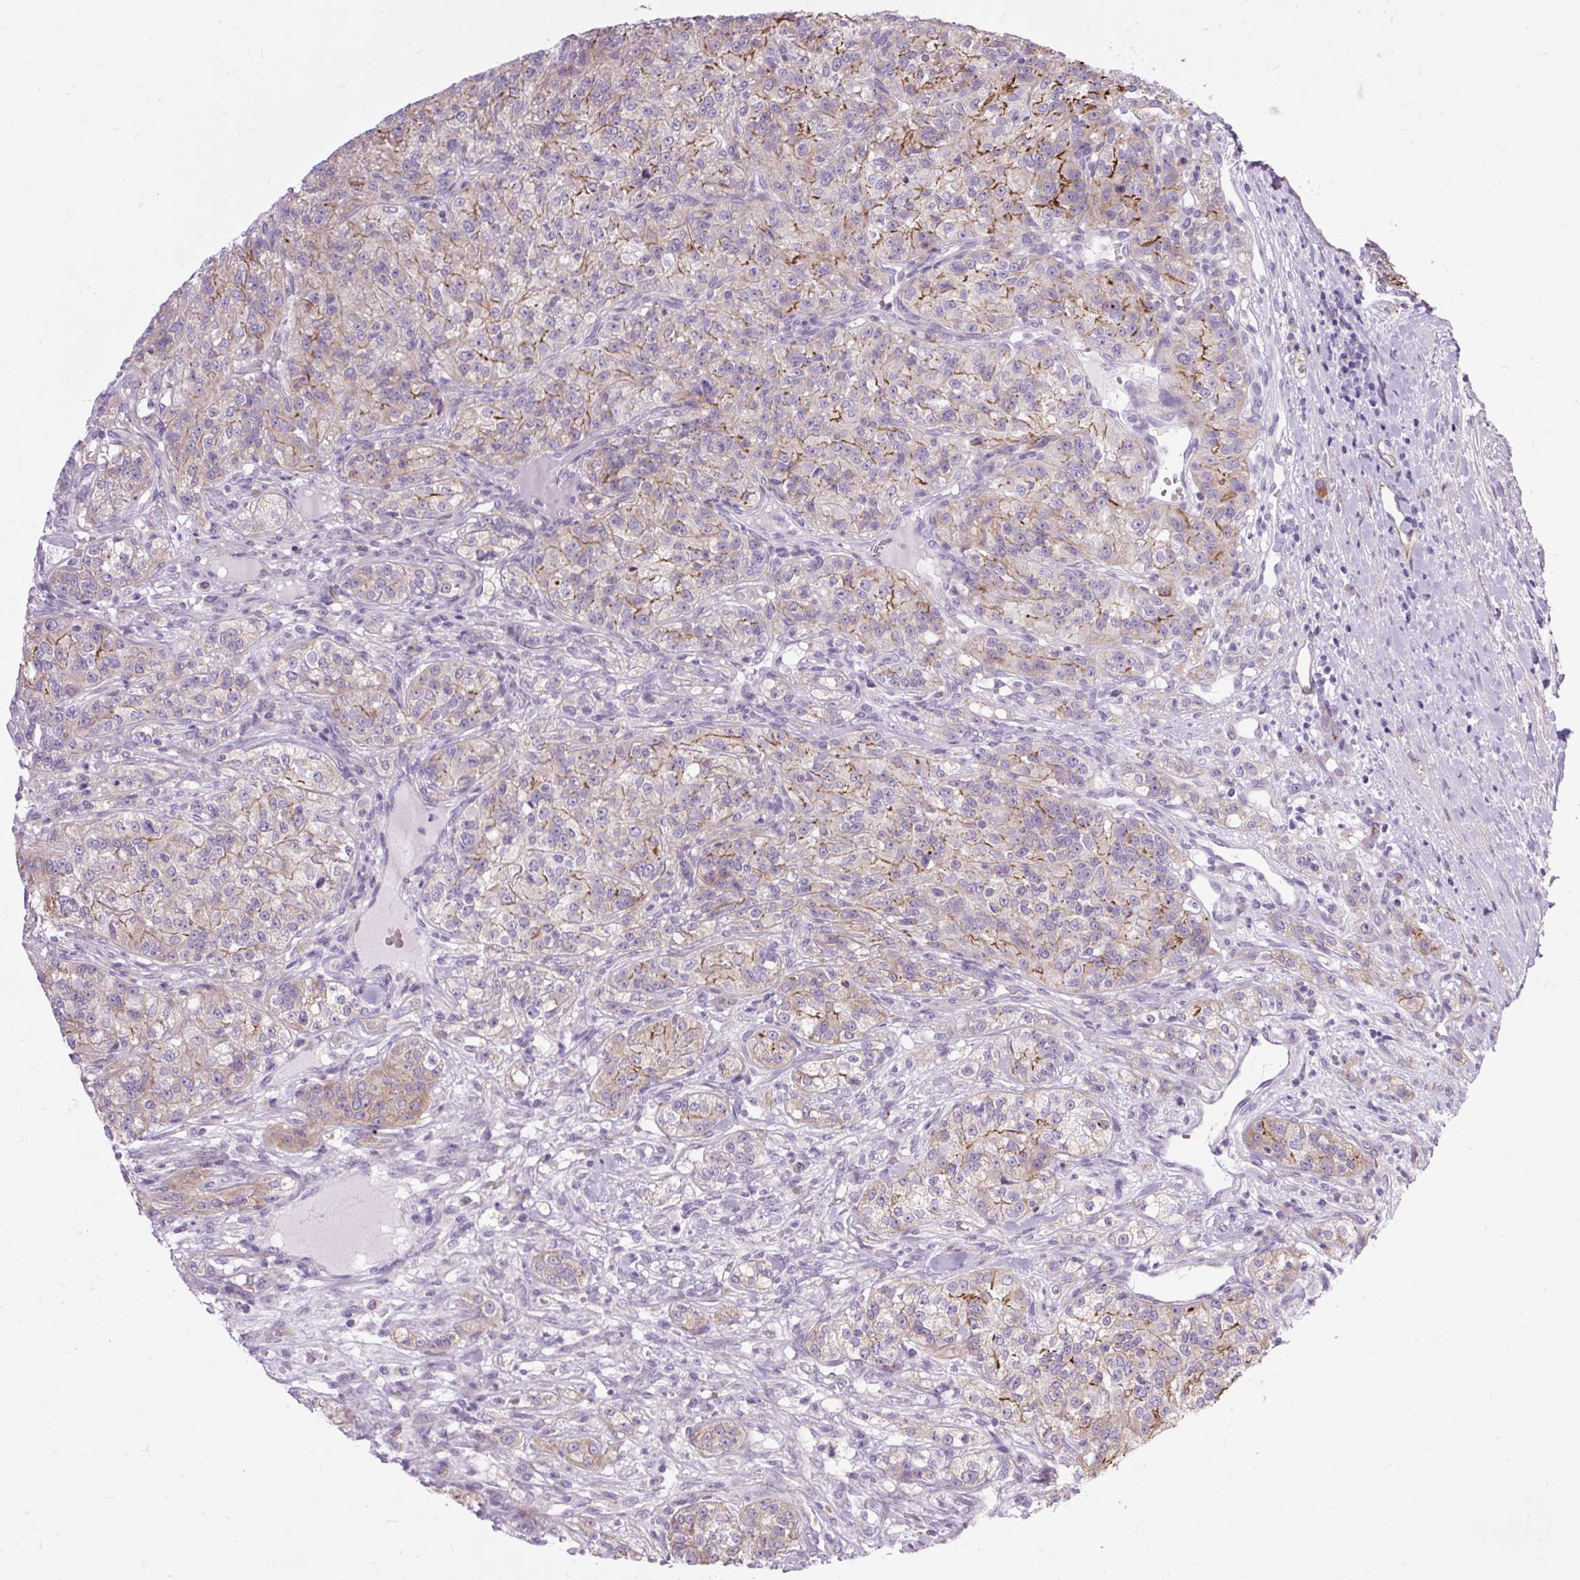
{"staining": {"intensity": "moderate", "quantity": "<25%", "location": "cytoplasmic/membranous"}, "tissue": "renal cancer", "cell_type": "Tumor cells", "image_type": "cancer", "snomed": [{"axis": "morphology", "description": "Adenocarcinoma, NOS"}, {"axis": "topography", "description": "Kidney"}], "caption": "Immunohistochemistry (IHC) image of human renal cancer stained for a protein (brown), which reveals low levels of moderate cytoplasmic/membranous staining in about <25% of tumor cells.", "gene": "RNASE10", "patient": {"sex": "female", "age": 63}}